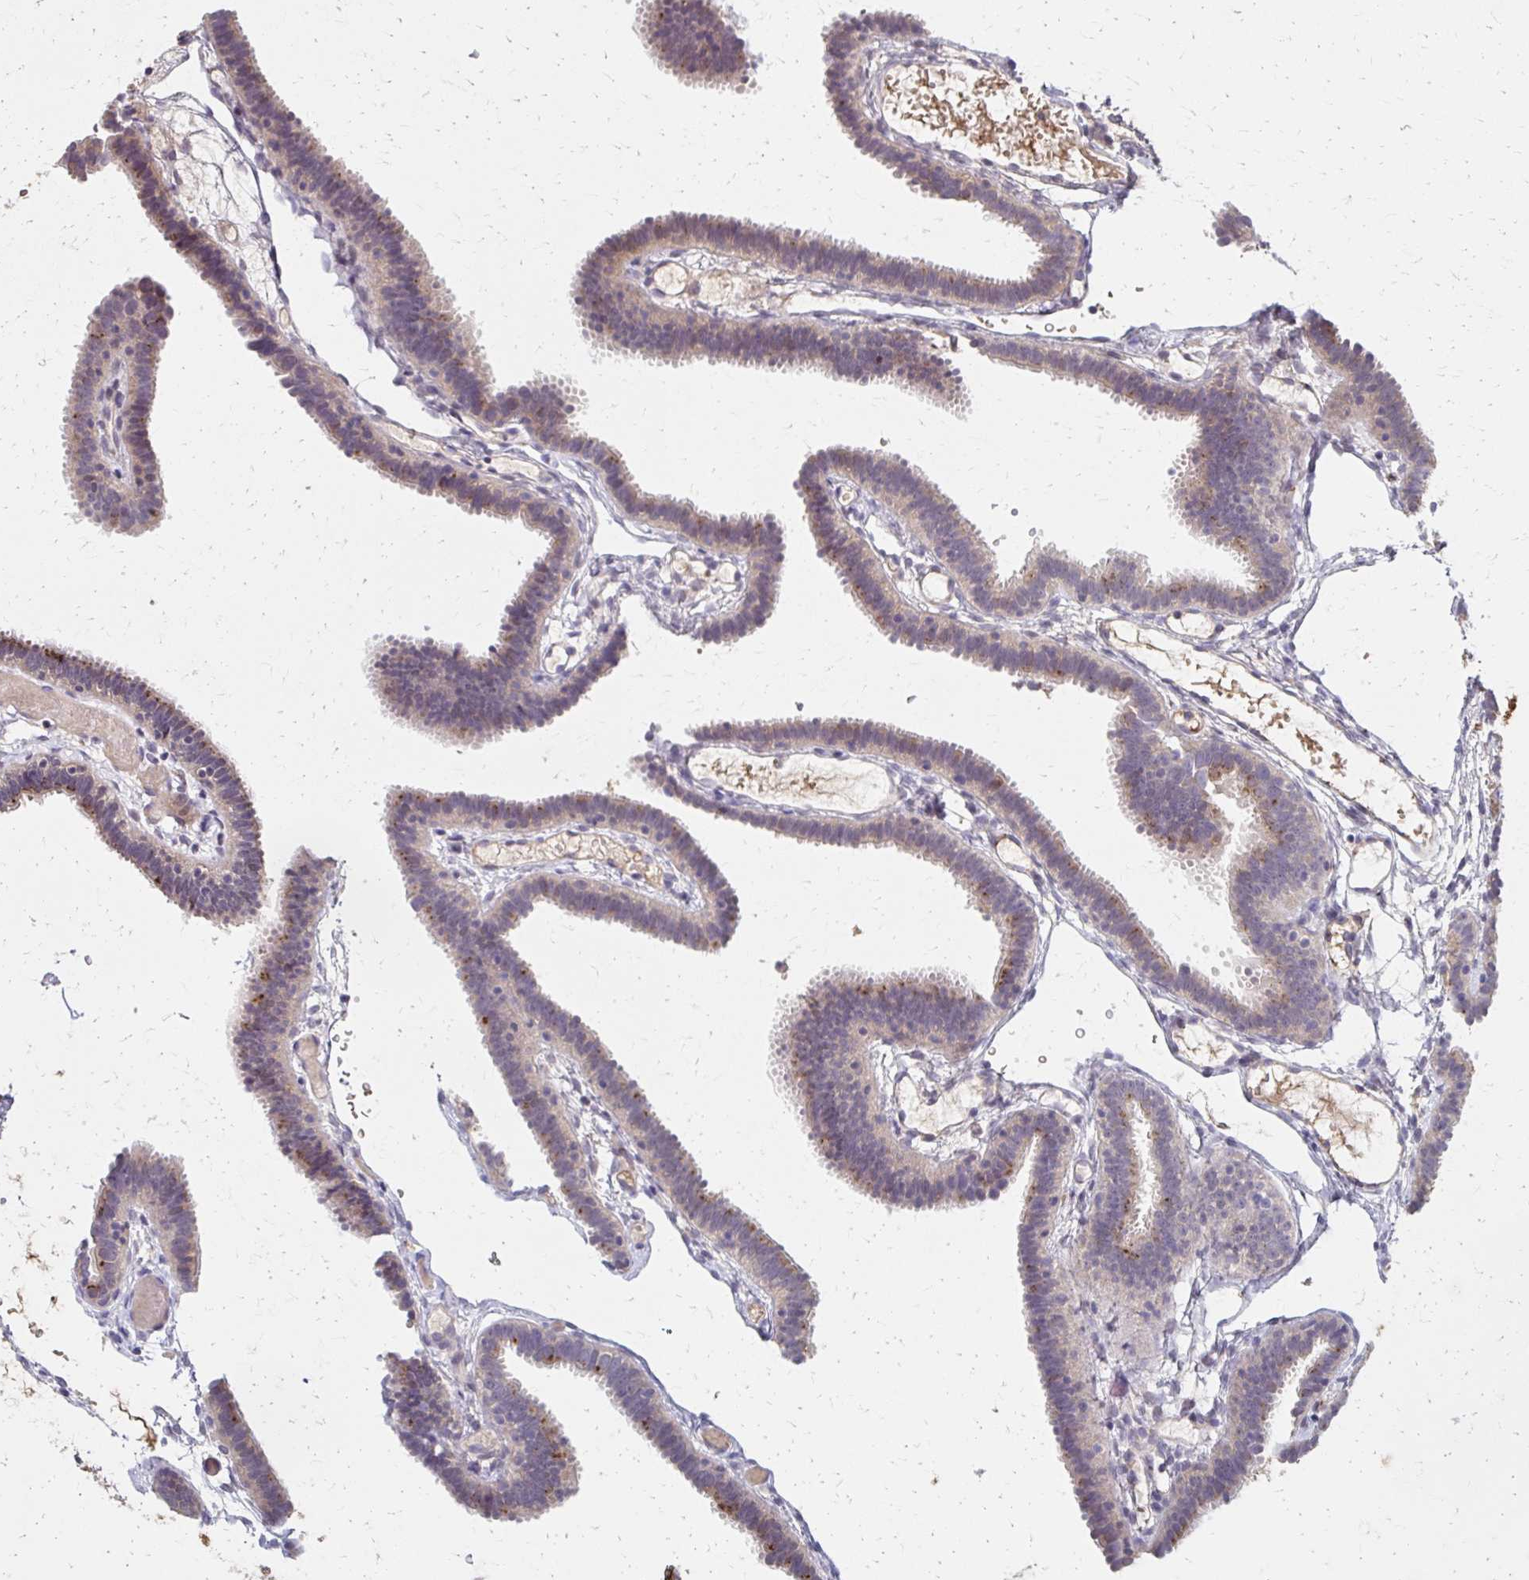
{"staining": {"intensity": "moderate", "quantity": "<25%", "location": "cytoplasmic/membranous"}, "tissue": "fallopian tube", "cell_type": "Glandular cells", "image_type": "normal", "snomed": [{"axis": "morphology", "description": "Normal tissue, NOS"}, {"axis": "topography", "description": "Fallopian tube"}], "caption": "The immunohistochemical stain highlights moderate cytoplasmic/membranous expression in glandular cells of benign fallopian tube. (Stains: DAB in brown, nuclei in blue, Microscopy: brightfield microscopy at high magnification).", "gene": "HMGCS2", "patient": {"sex": "female", "age": 37}}